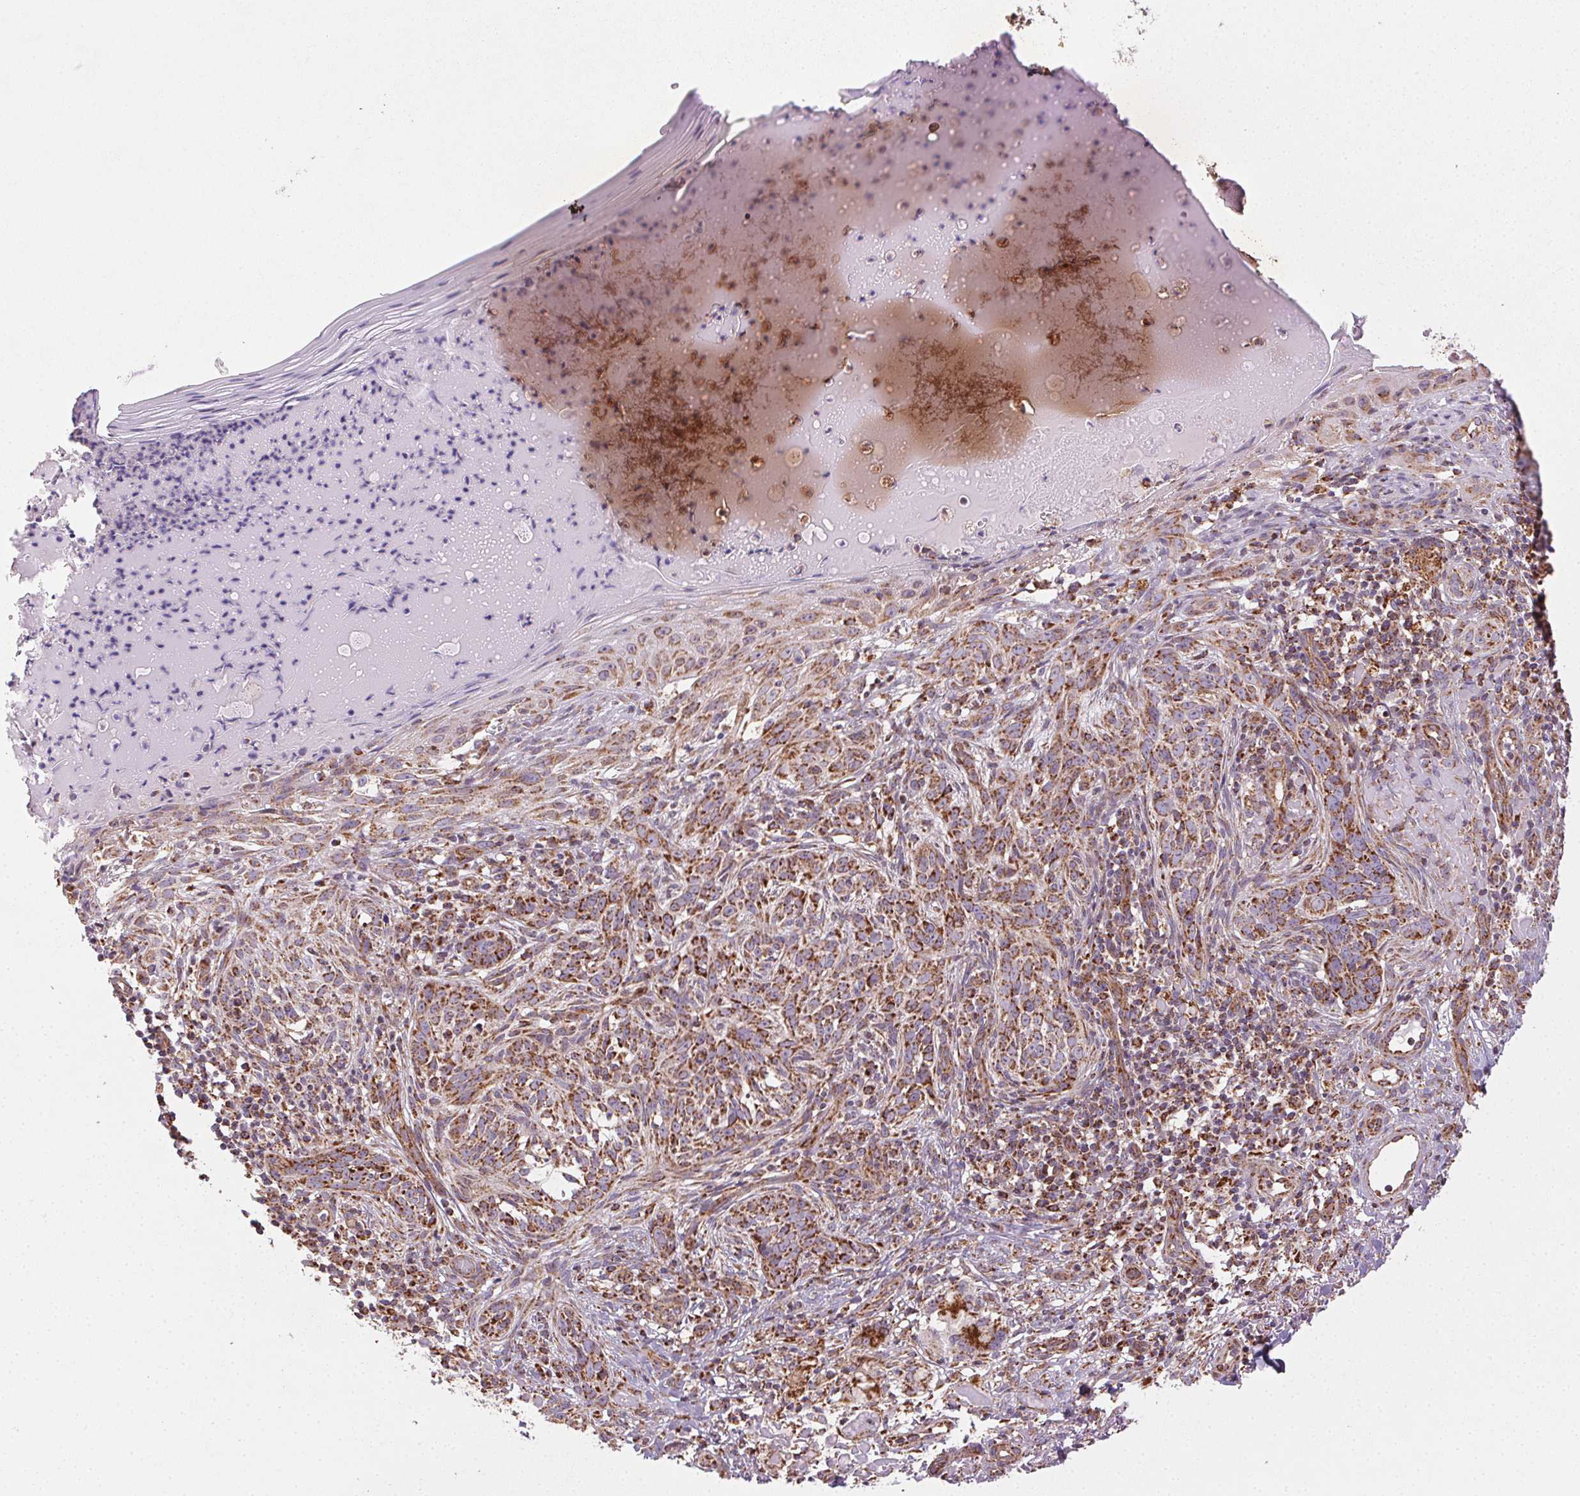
{"staining": {"intensity": "moderate", "quantity": ">75%", "location": "cytoplasmic/membranous"}, "tissue": "skin cancer", "cell_type": "Tumor cells", "image_type": "cancer", "snomed": [{"axis": "morphology", "description": "Basal cell carcinoma"}, {"axis": "topography", "description": "Skin"}], "caption": "Skin cancer (basal cell carcinoma) tissue displays moderate cytoplasmic/membranous staining in approximately >75% of tumor cells, visualized by immunohistochemistry.", "gene": "CLPB", "patient": {"sex": "male", "age": 88}}